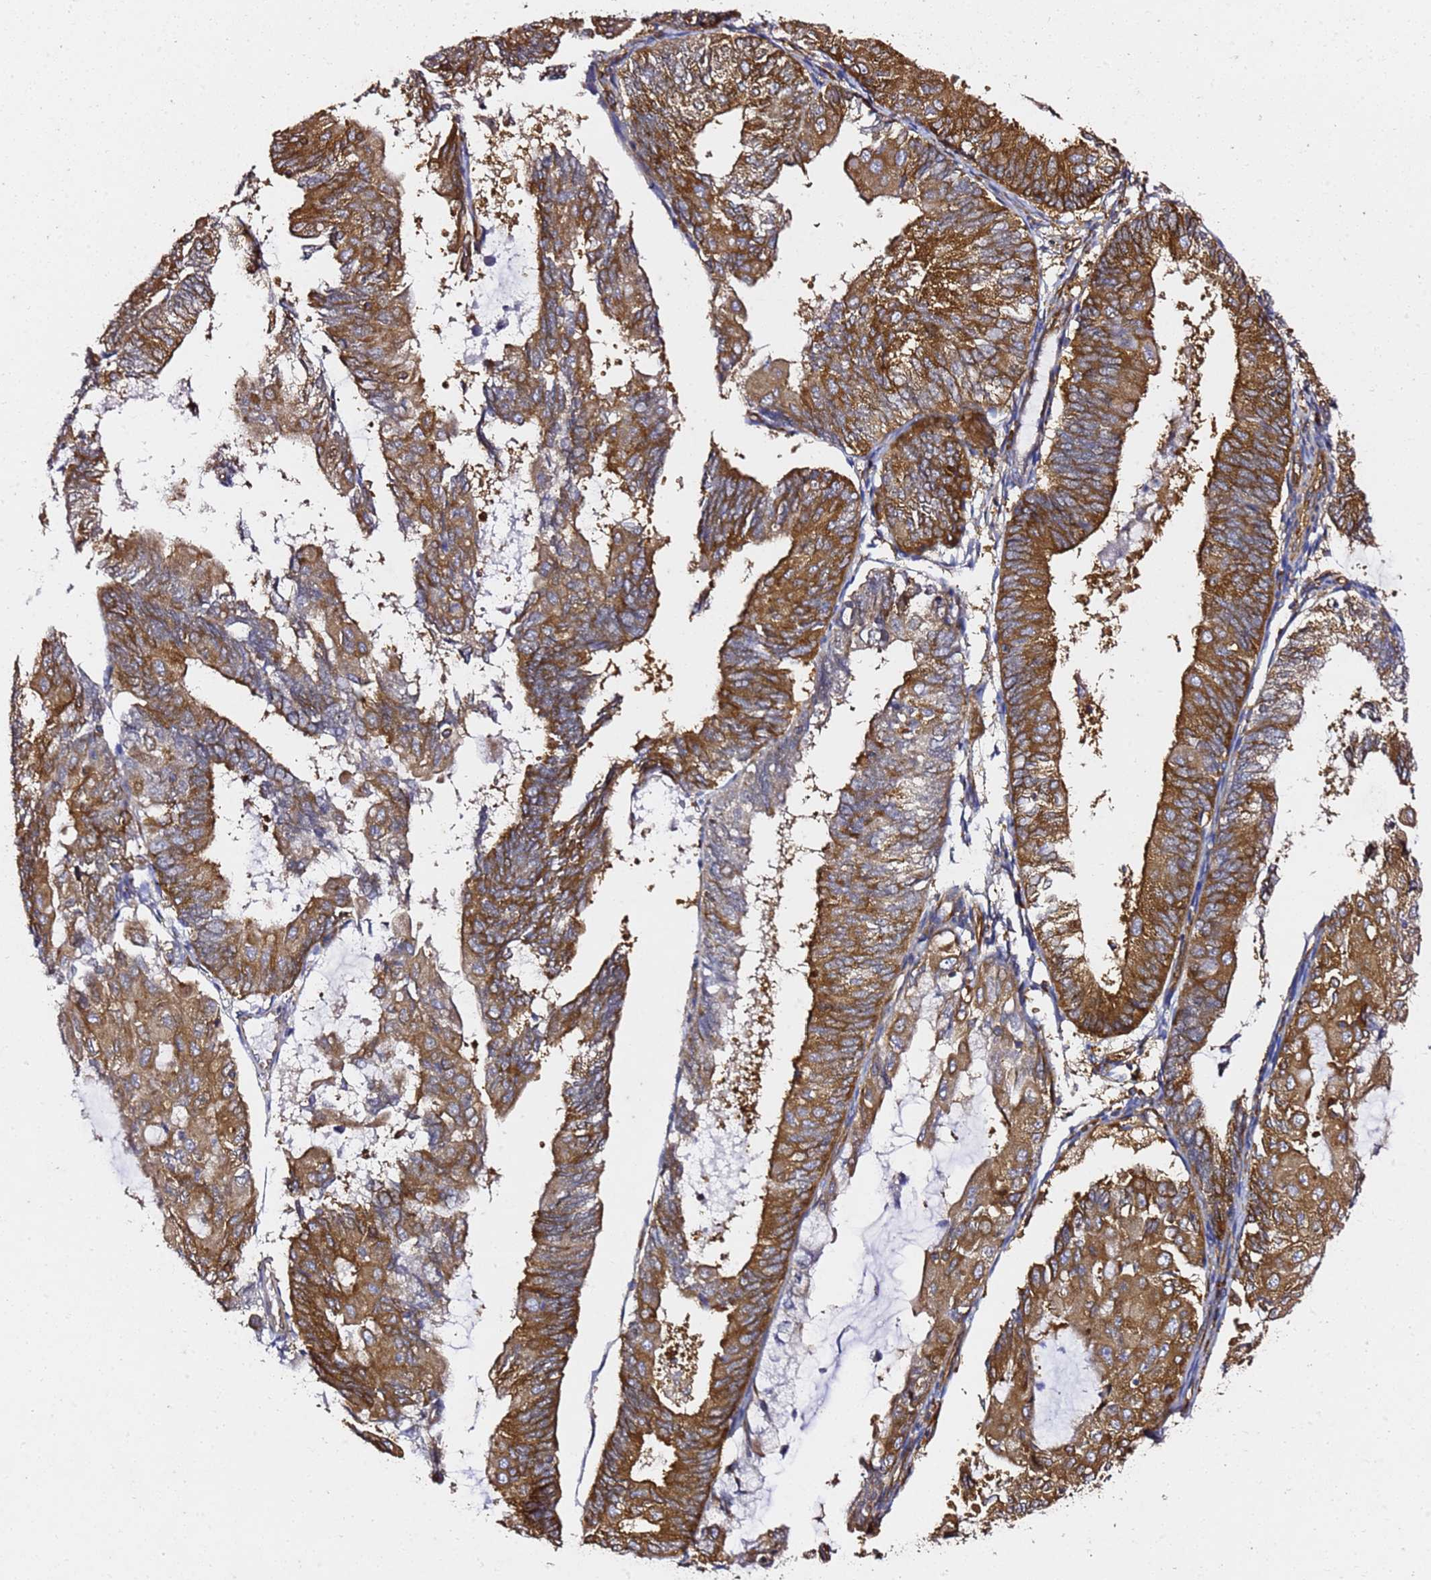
{"staining": {"intensity": "strong", "quantity": ">75%", "location": "cytoplasmic/membranous"}, "tissue": "endometrial cancer", "cell_type": "Tumor cells", "image_type": "cancer", "snomed": [{"axis": "morphology", "description": "Adenocarcinoma, NOS"}, {"axis": "topography", "description": "Endometrium"}], "caption": "Tumor cells show high levels of strong cytoplasmic/membranous staining in approximately >75% of cells in human endometrial adenocarcinoma.", "gene": "TPST1", "patient": {"sex": "female", "age": 81}}